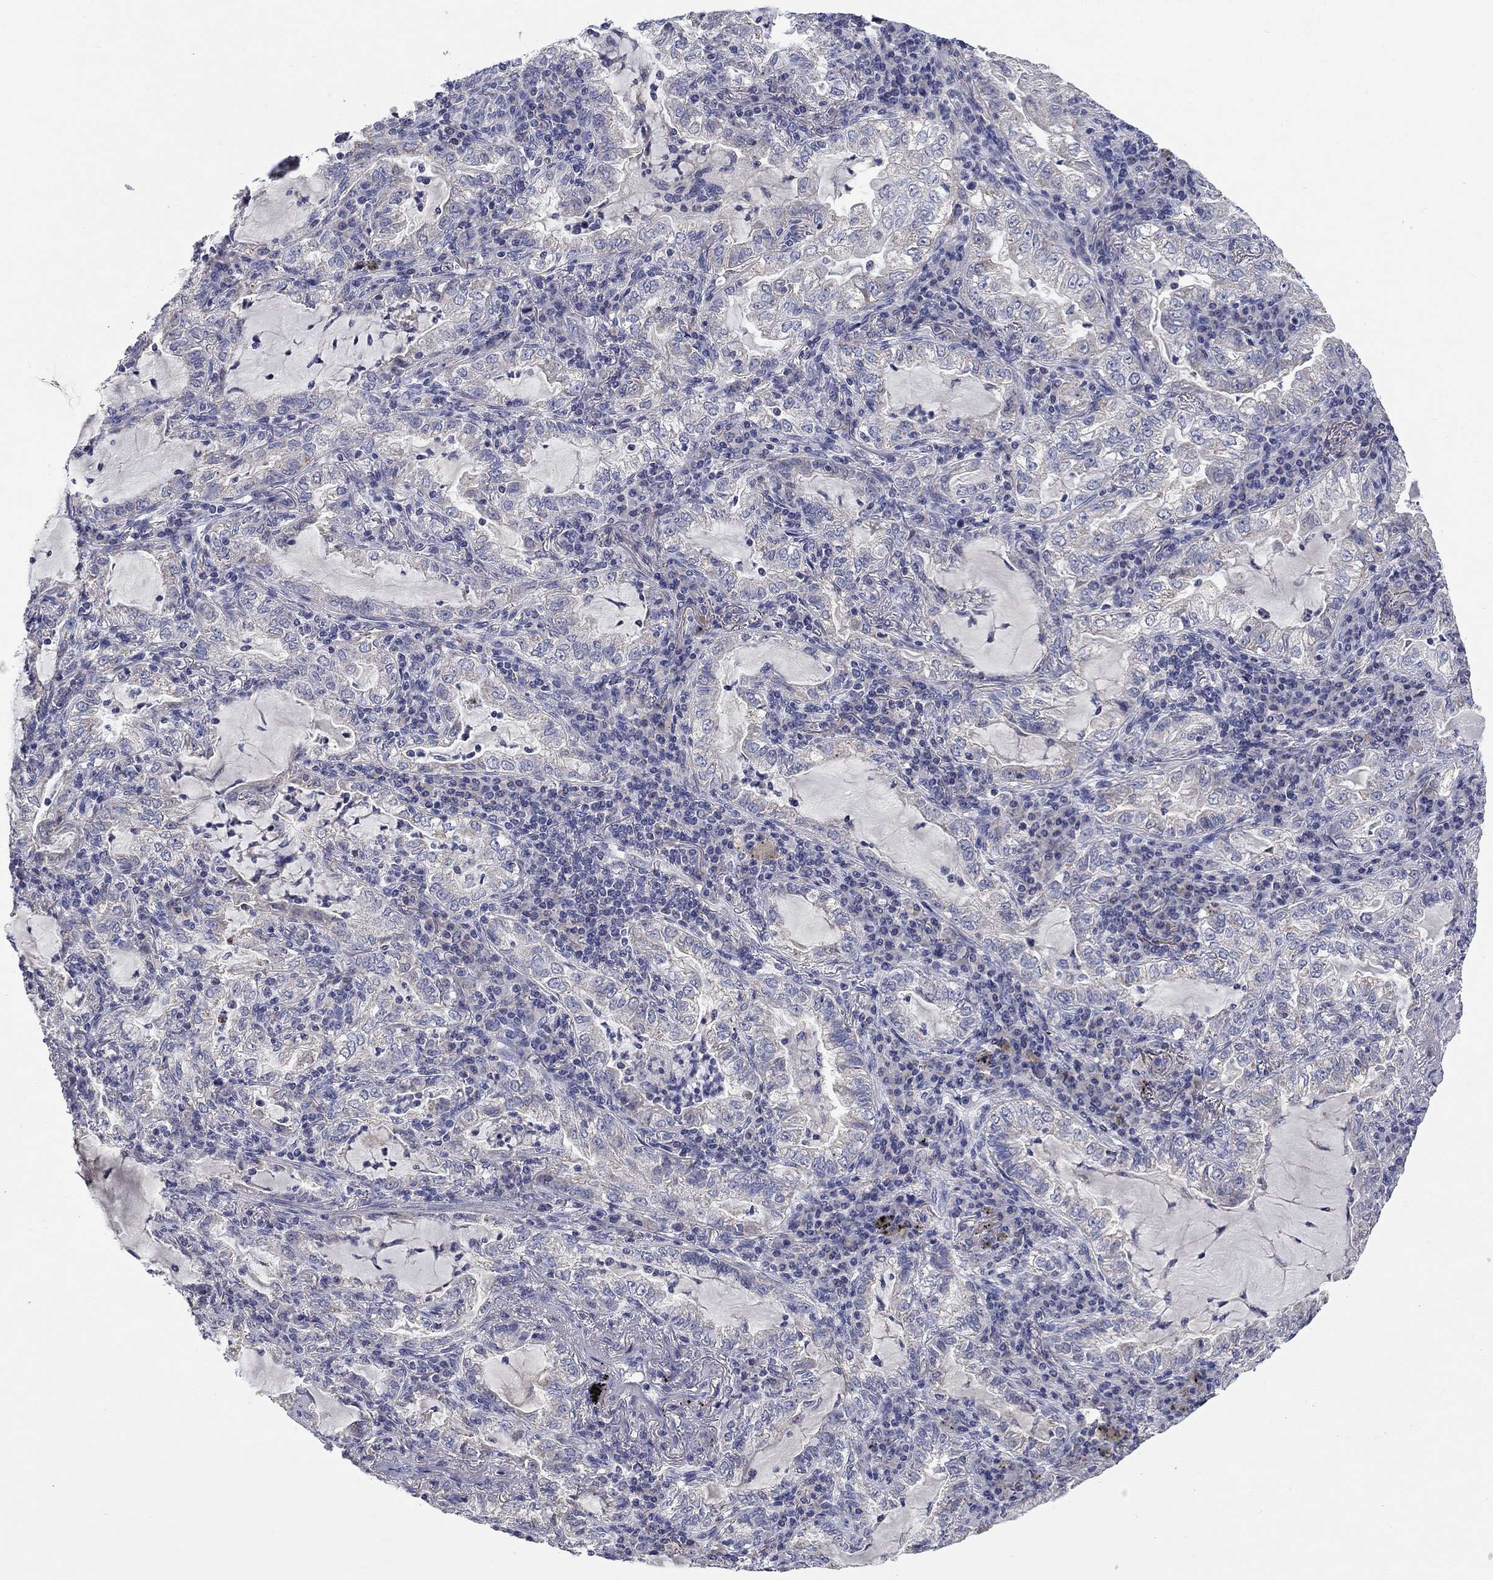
{"staining": {"intensity": "negative", "quantity": "none", "location": "none"}, "tissue": "lung cancer", "cell_type": "Tumor cells", "image_type": "cancer", "snomed": [{"axis": "morphology", "description": "Adenocarcinoma, NOS"}, {"axis": "topography", "description": "Lung"}], "caption": "This is an immunohistochemistry micrograph of adenocarcinoma (lung). There is no staining in tumor cells.", "gene": "FRK", "patient": {"sex": "female", "age": 73}}